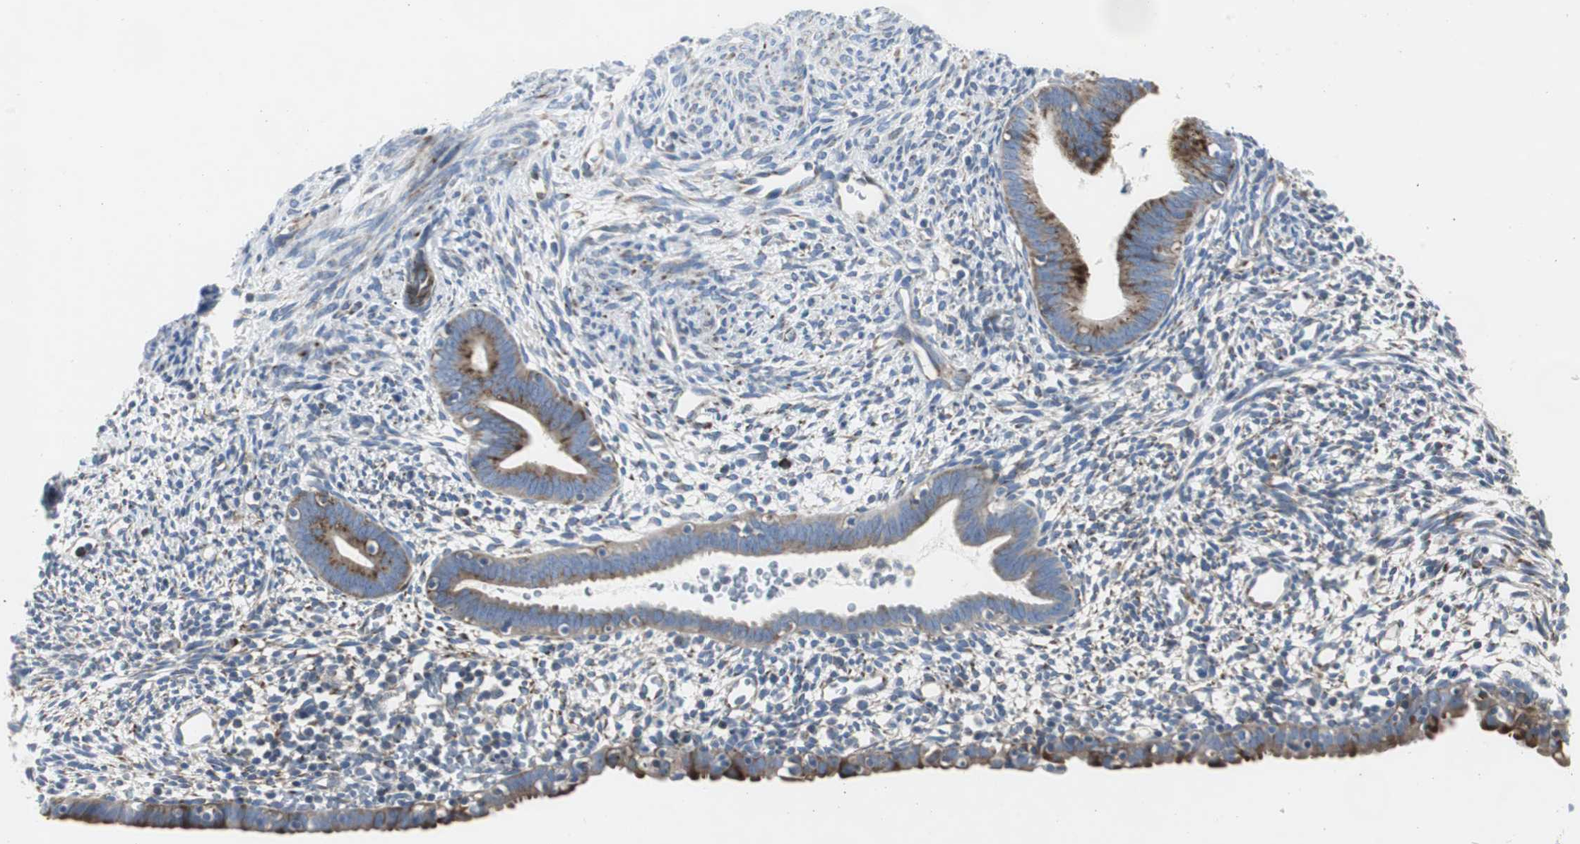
{"staining": {"intensity": "negative", "quantity": "none", "location": "none"}, "tissue": "endometrium", "cell_type": "Cells in endometrial stroma", "image_type": "normal", "snomed": [{"axis": "morphology", "description": "Normal tissue, NOS"}, {"axis": "morphology", "description": "Atrophy, NOS"}, {"axis": "topography", "description": "Uterus"}, {"axis": "topography", "description": "Endometrium"}], "caption": "High magnification brightfield microscopy of normal endometrium stained with DAB (brown) and counterstained with hematoxylin (blue): cells in endometrial stroma show no significant staining. Brightfield microscopy of immunohistochemistry stained with DAB (brown) and hematoxylin (blue), captured at high magnification.", "gene": "BBC3", "patient": {"sex": "female", "age": 68}}